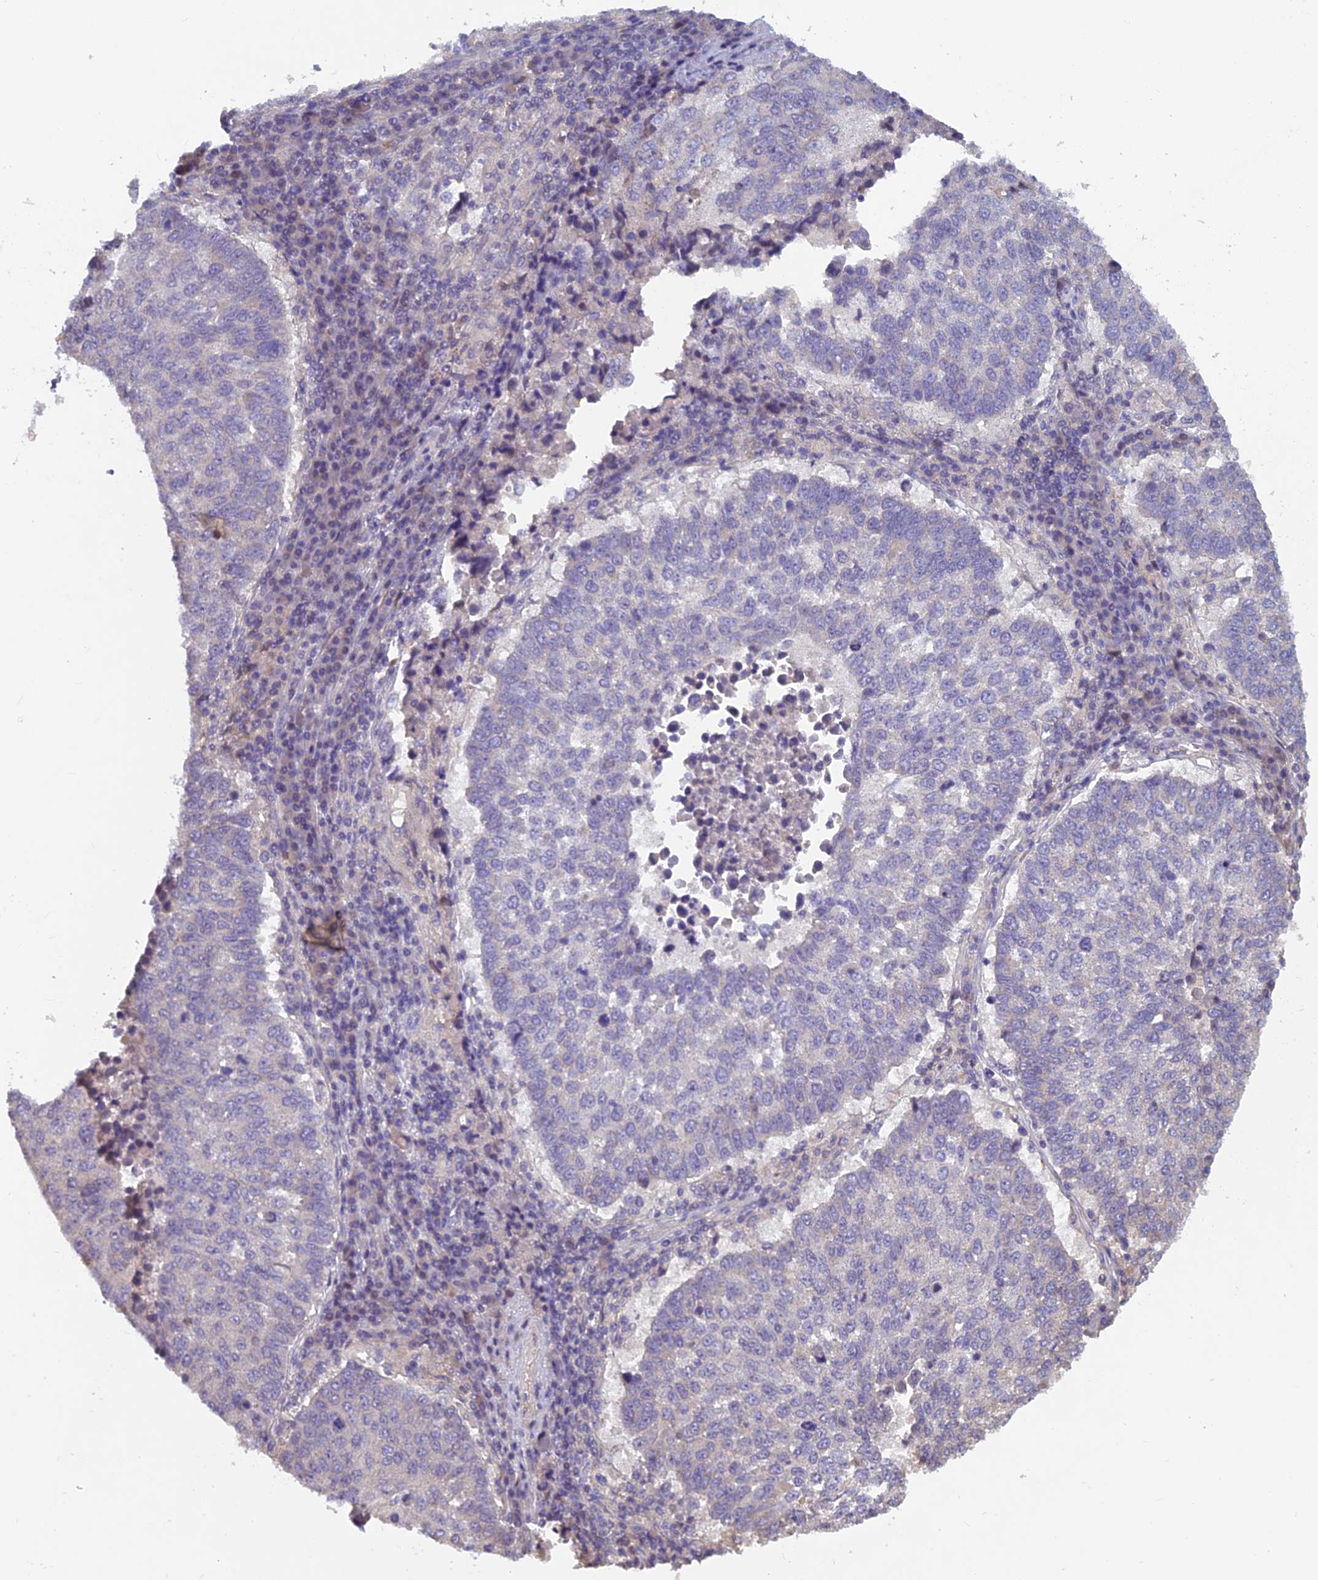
{"staining": {"intensity": "negative", "quantity": "none", "location": "none"}, "tissue": "lung cancer", "cell_type": "Tumor cells", "image_type": "cancer", "snomed": [{"axis": "morphology", "description": "Squamous cell carcinoma, NOS"}, {"axis": "topography", "description": "Lung"}], "caption": "Immunohistochemistry of human lung cancer demonstrates no expression in tumor cells.", "gene": "HECA", "patient": {"sex": "male", "age": 73}}